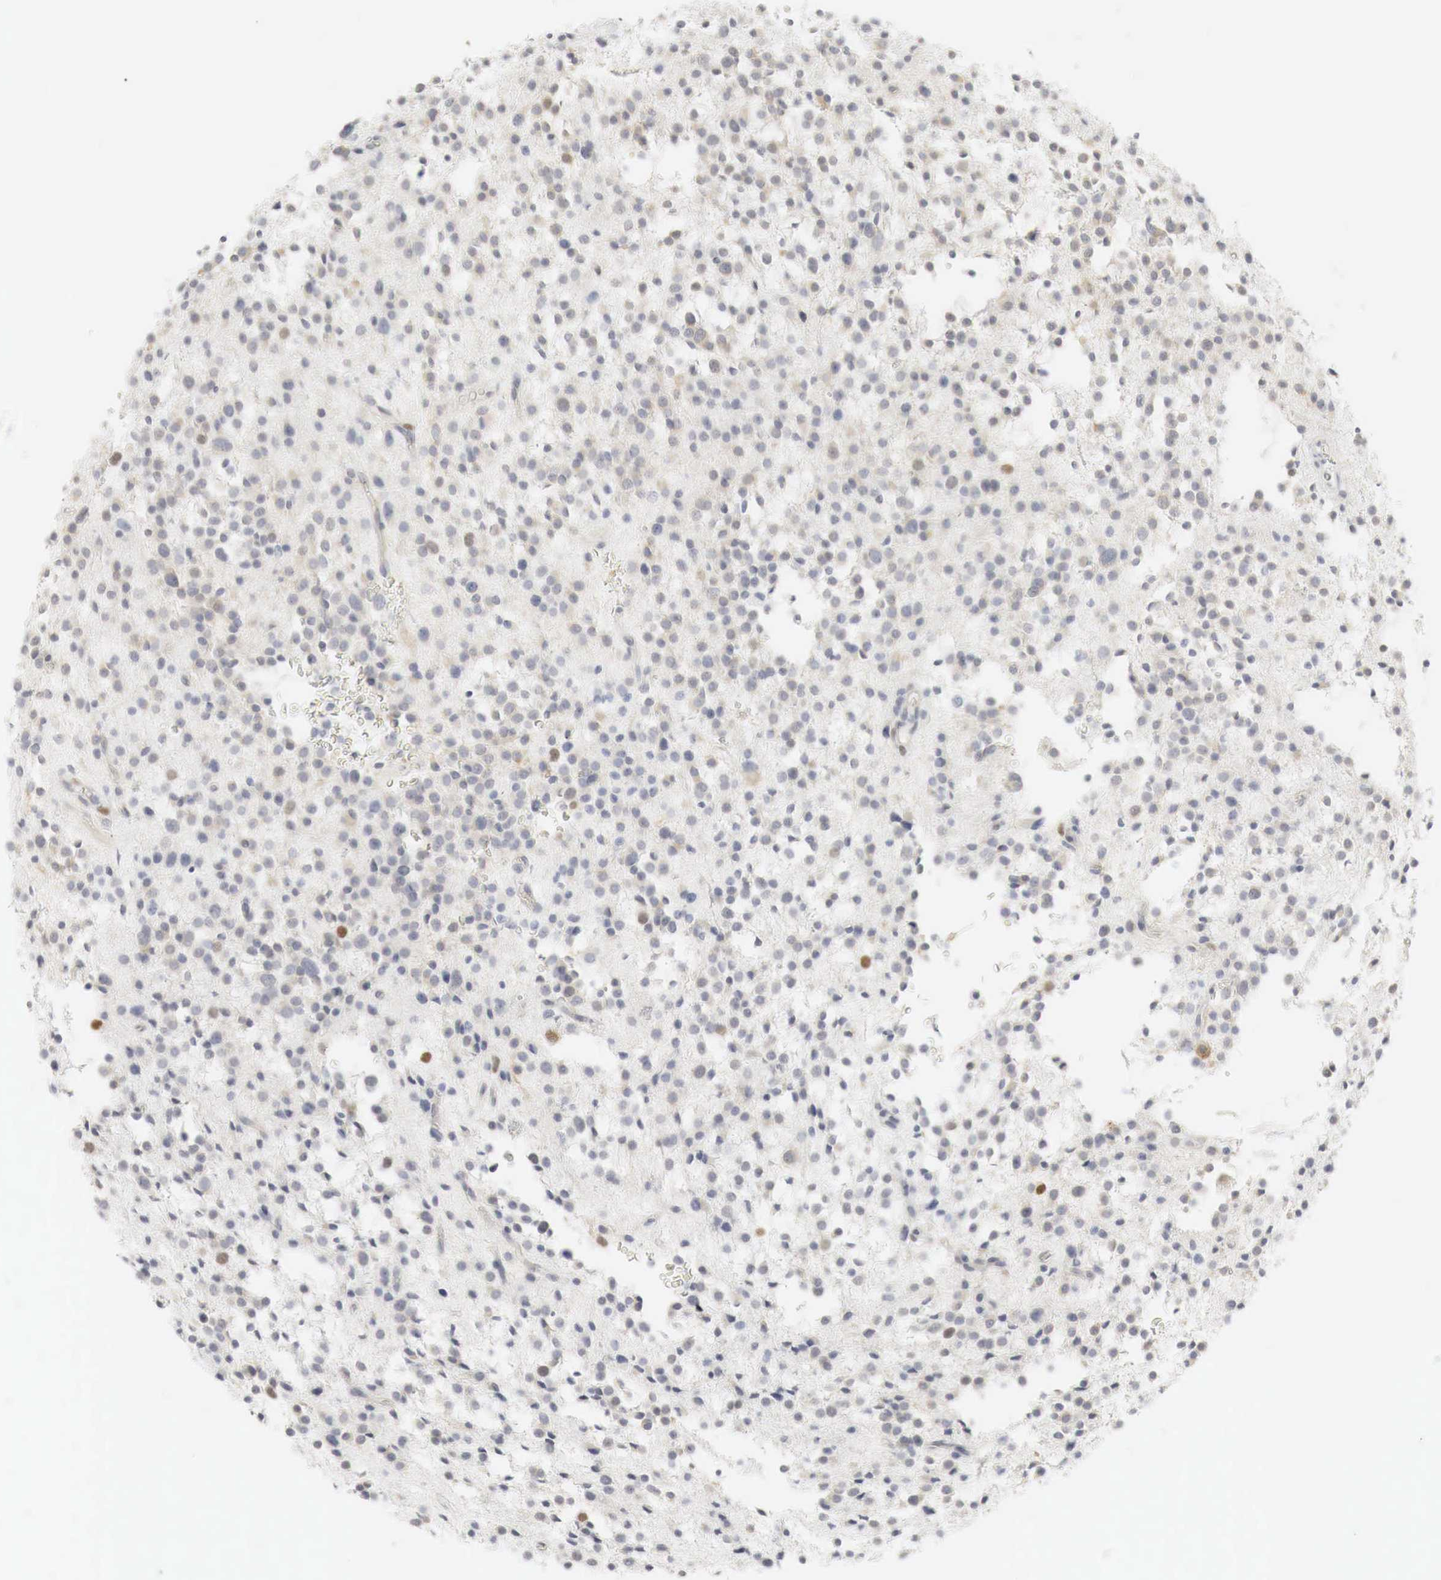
{"staining": {"intensity": "weak", "quantity": "<25%", "location": "cytoplasmic/membranous"}, "tissue": "glioma", "cell_type": "Tumor cells", "image_type": "cancer", "snomed": [{"axis": "morphology", "description": "Glioma, malignant, Low grade"}, {"axis": "topography", "description": "Brain"}], "caption": "A histopathology image of human malignant low-grade glioma is negative for staining in tumor cells.", "gene": "TP63", "patient": {"sex": "female", "age": 36}}